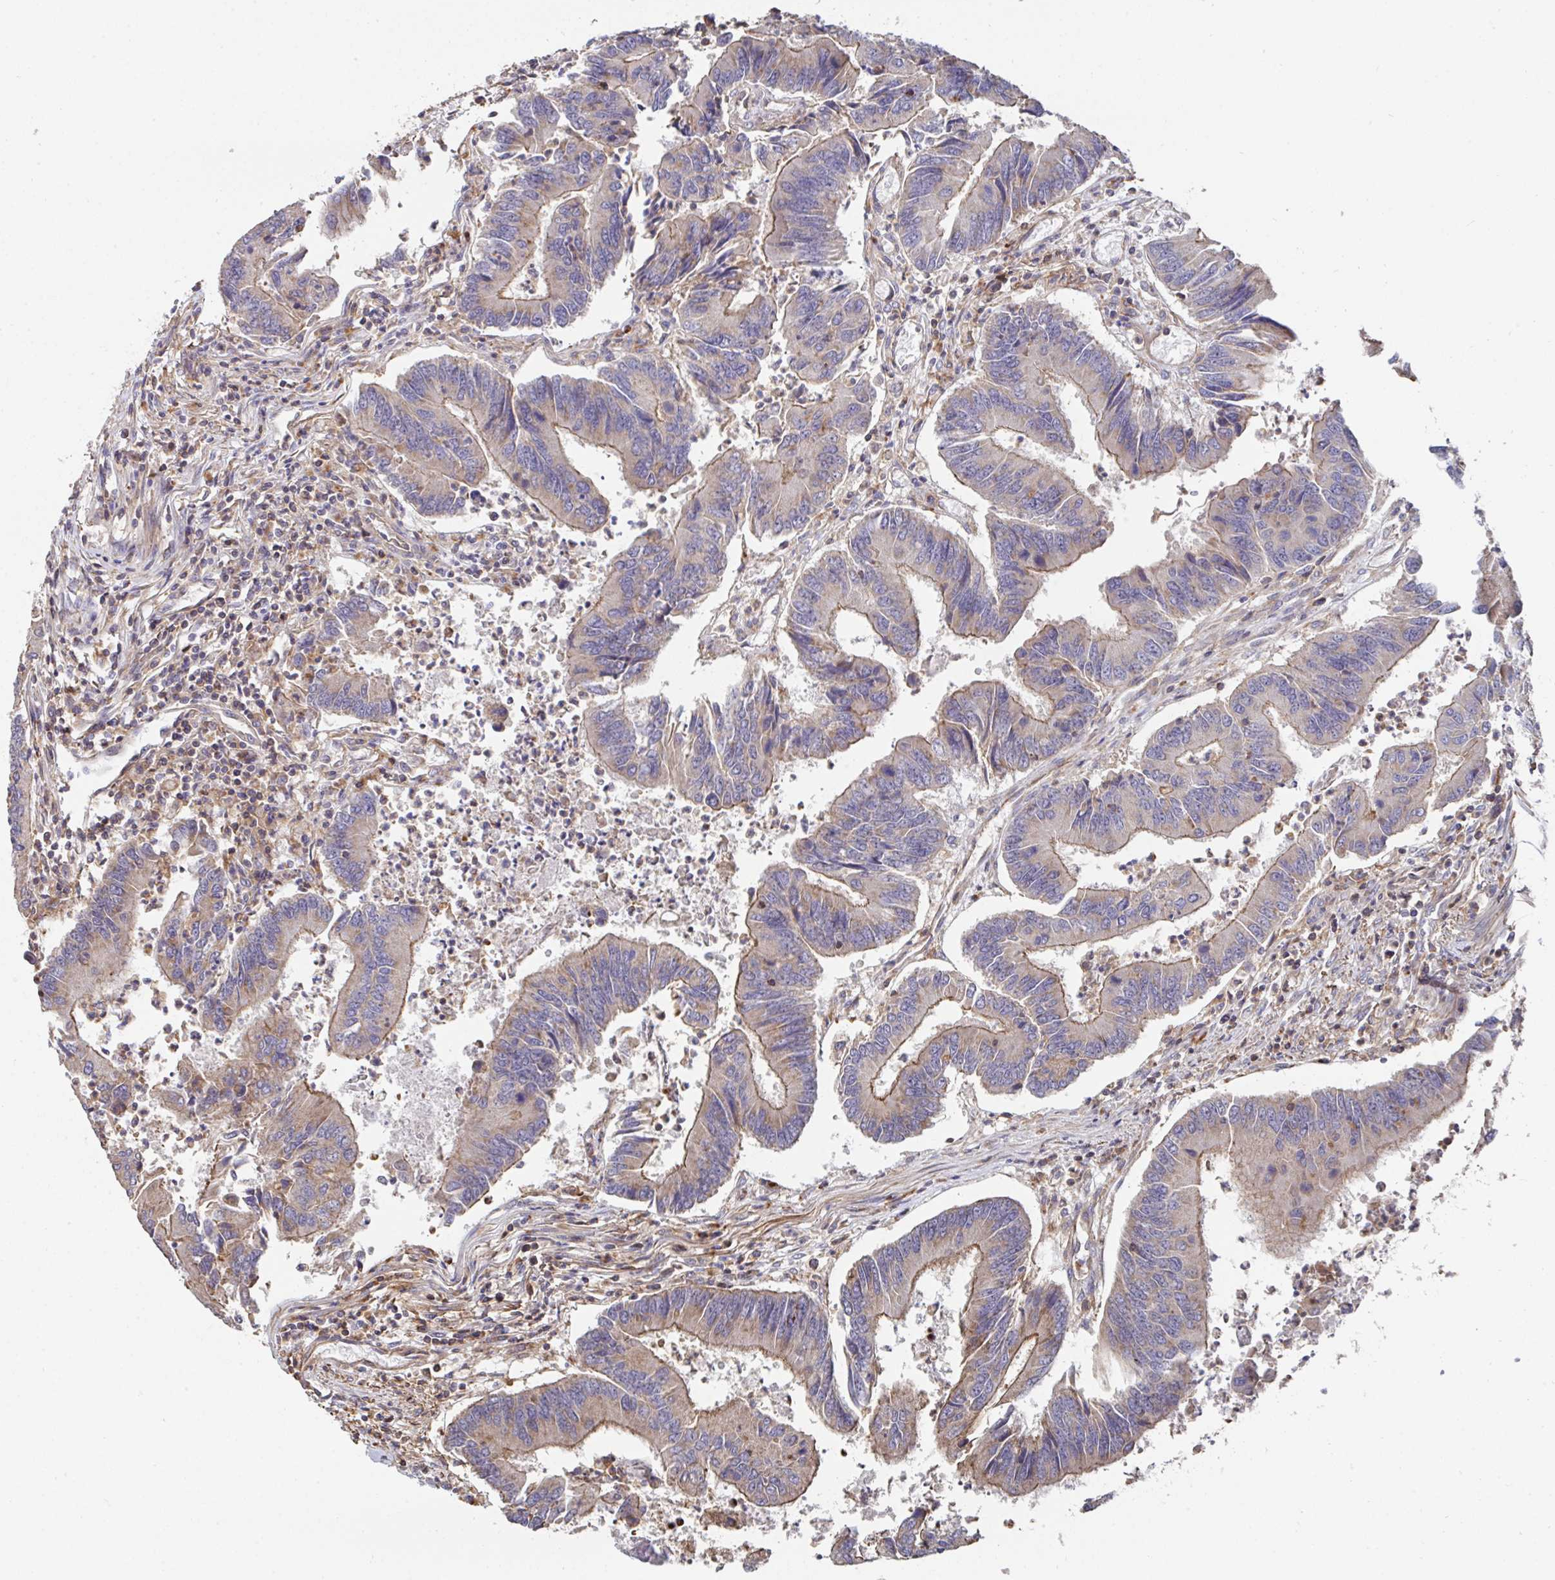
{"staining": {"intensity": "moderate", "quantity": "25%-75%", "location": "cytoplasmic/membranous"}, "tissue": "colorectal cancer", "cell_type": "Tumor cells", "image_type": "cancer", "snomed": [{"axis": "morphology", "description": "Adenocarcinoma, NOS"}, {"axis": "topography", "description": "Colon"}], "caption": "A photomicrograph showing moderate cytoplasmic/membranous staining in approximately 25%-75% of tumor cells in colorectal cancer (adenocarcinoma), as visualized by brown immunohistochemical staining.", "gene": "DZANK1", "patient": {"sex": "female", "age": 67}}